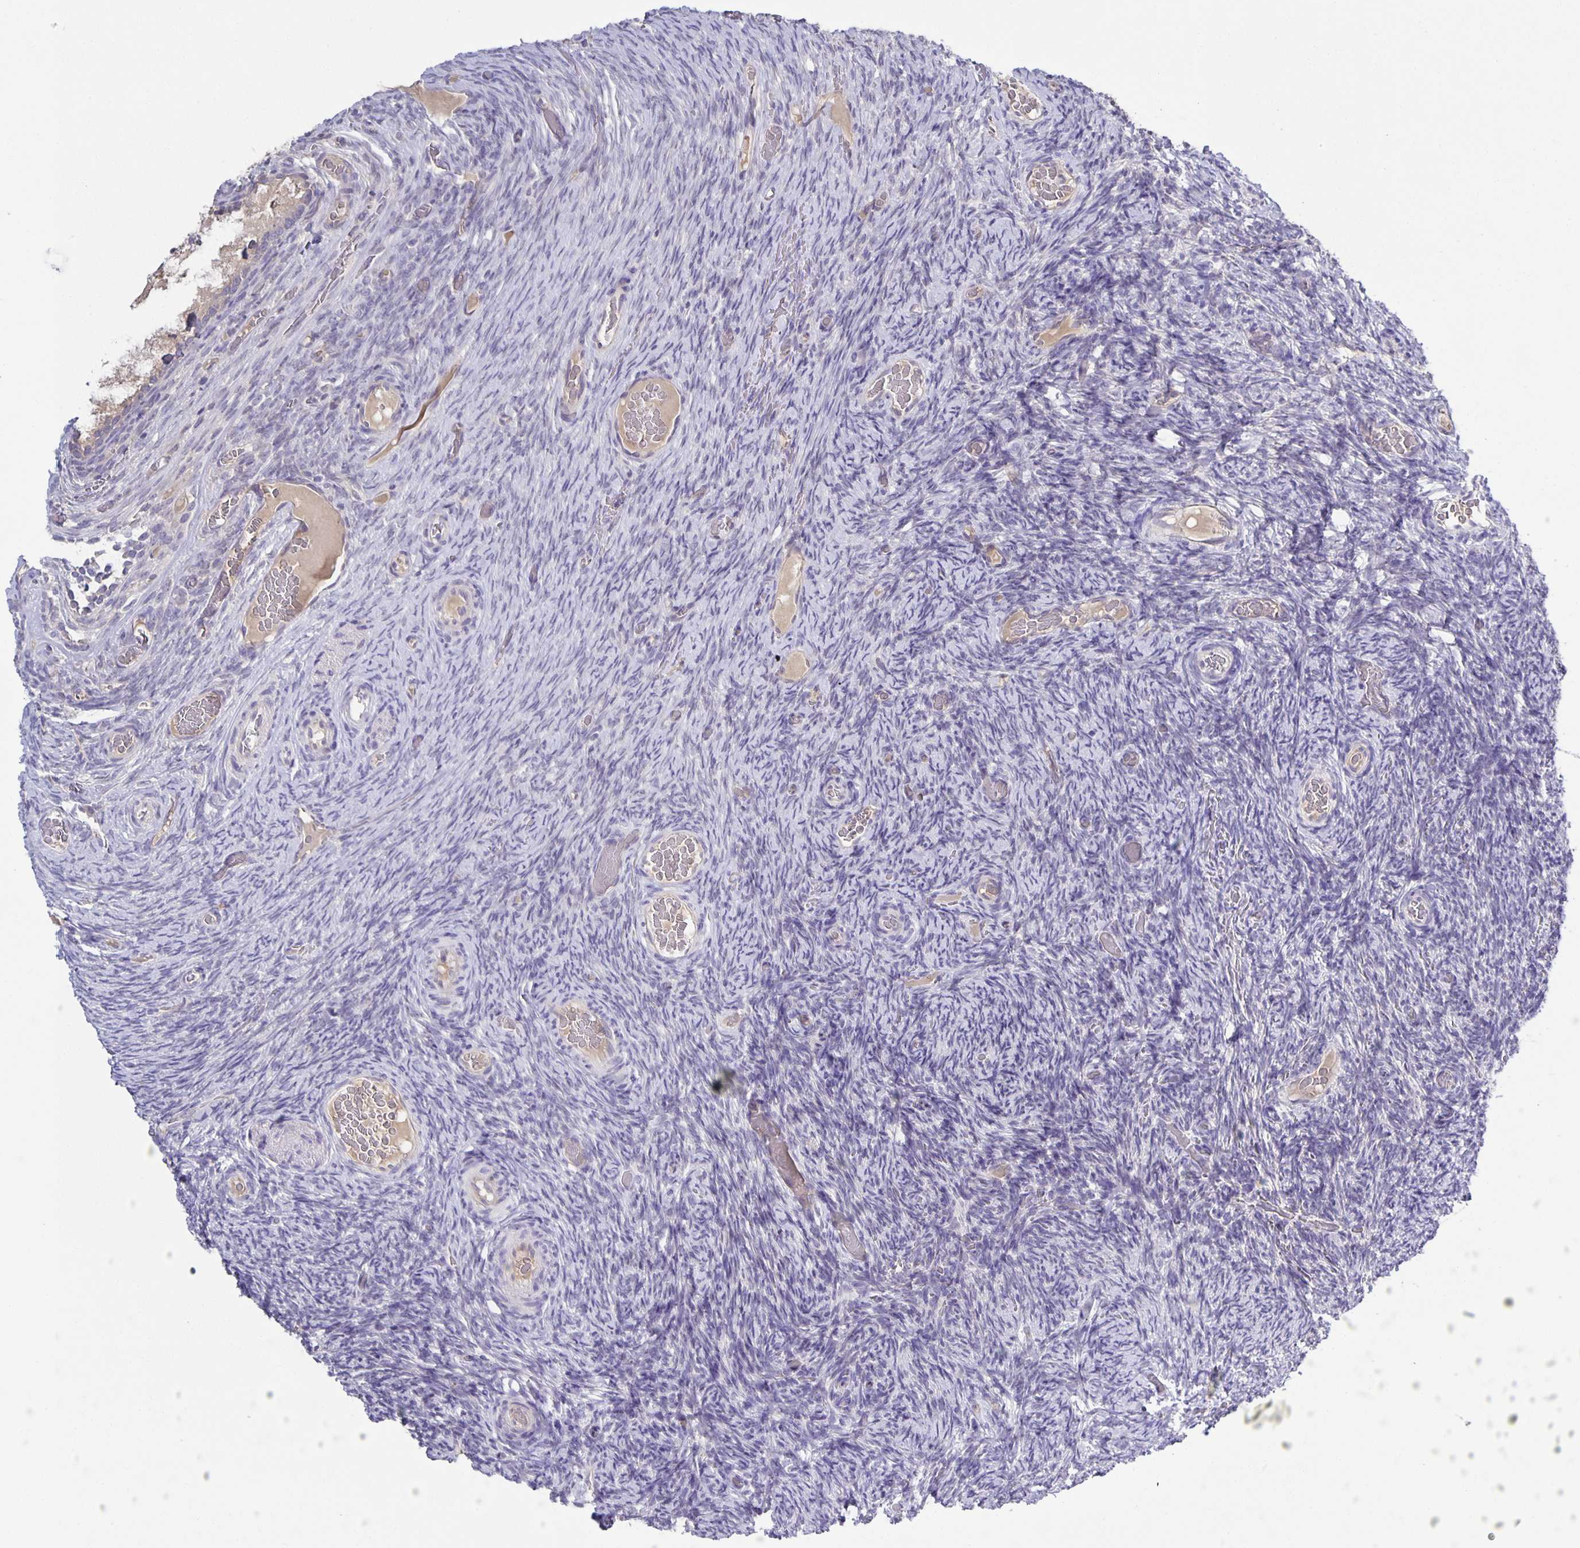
{"staining": {"intensity": "negative", "quantity": "none", "location": "none"}, "tissue": "ovary", "cell_type": "Ovarian stroma cells", "image_type": "normal", "snomed": [{"axis": "morphology", "description": "Normal tissue, NOS"}, {"axis": "topography", "description": "Ovary"}], "caption": "This is a photomicrograph of immunohistochemistry staining of unremarkable ovary, which shows no positivity in ovarian stroma cells. (DAB immunohistochemistry, high magnification).", "gene": "PTPN3", "patient": {"sex": "female", "age": 34}}